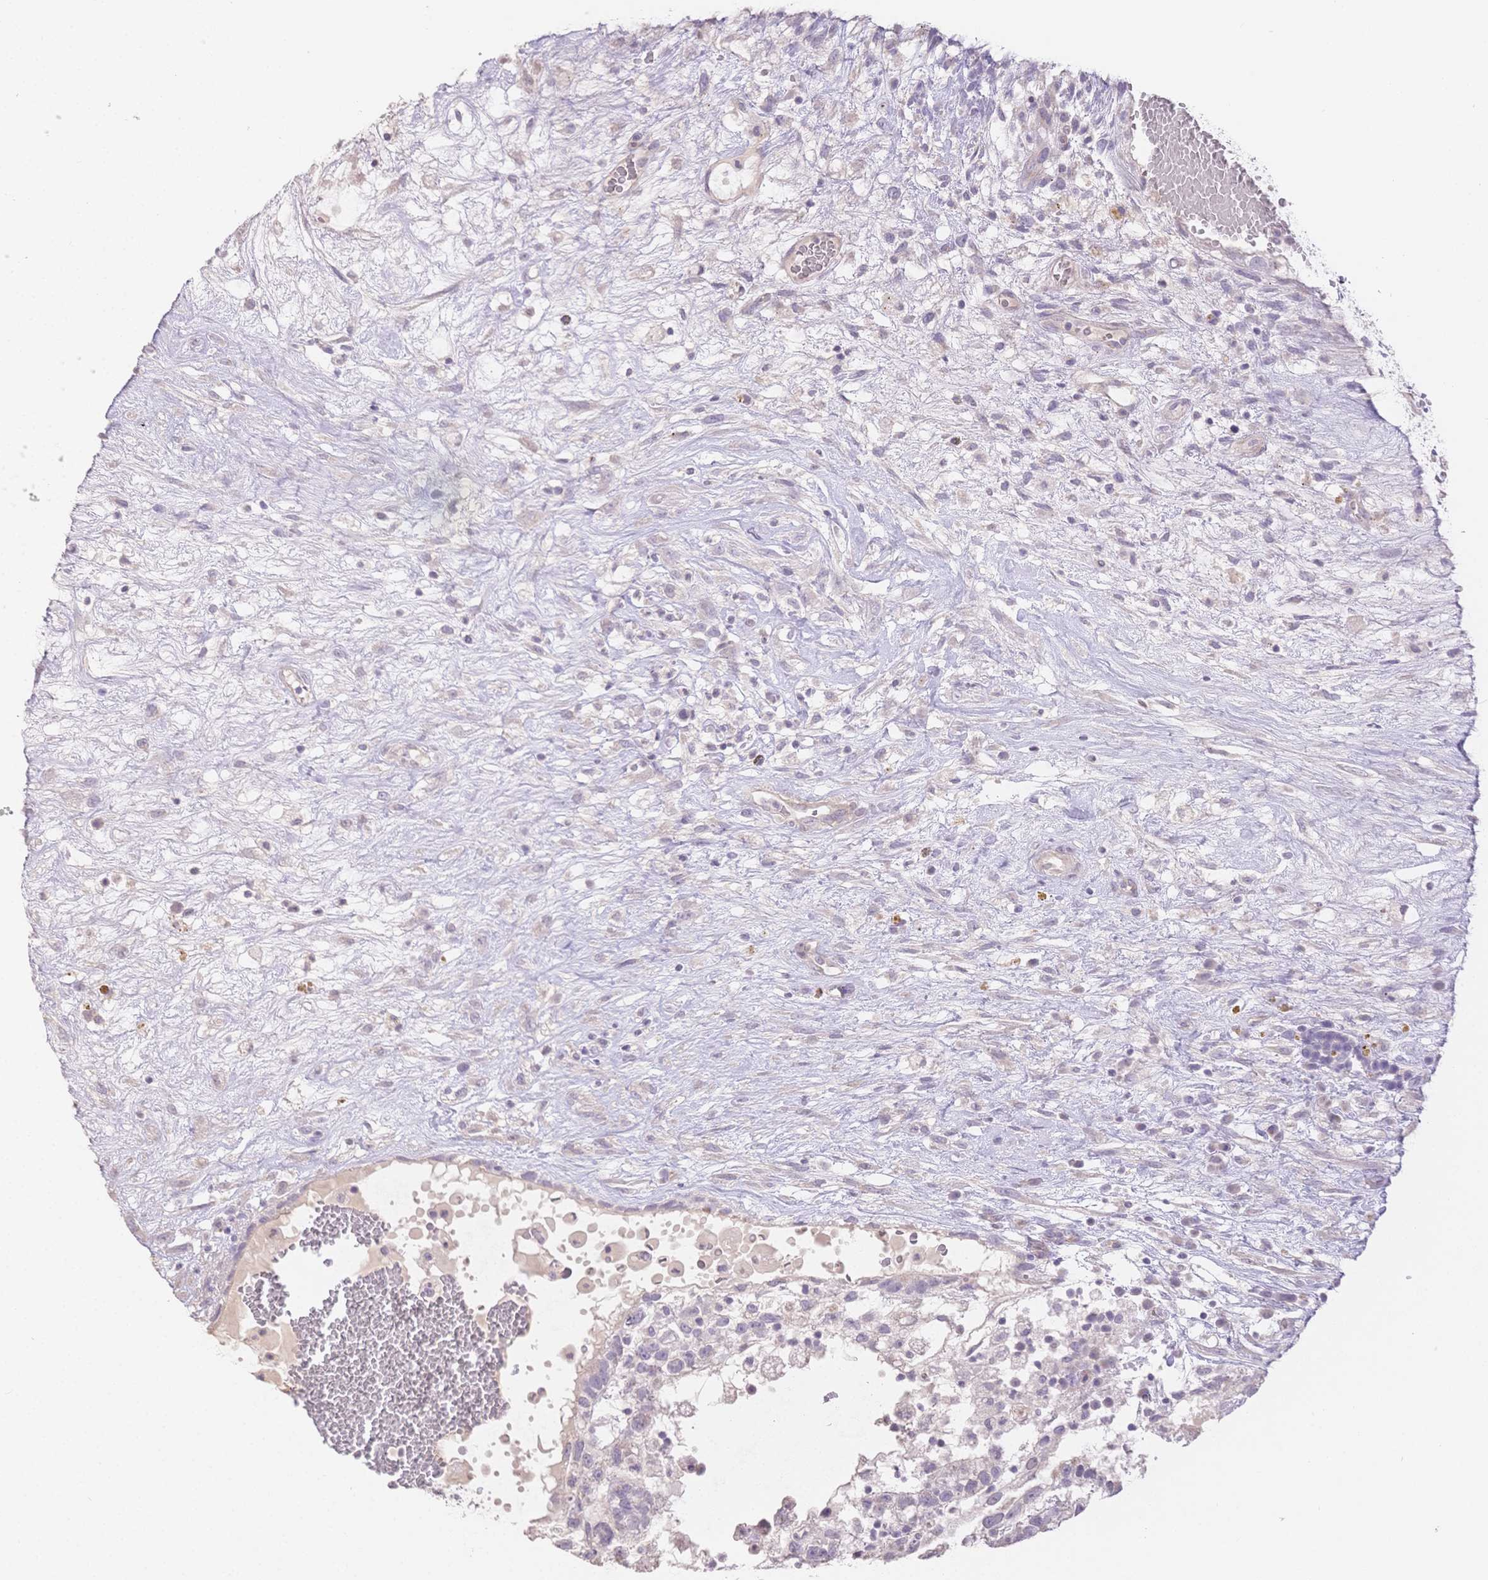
{"staining": {"intensity": "negative", "quantity": "none", "location": "none"}, "tissue": "testis cancer", "cell_type": "Tumor cells", "image_type": "cancer", "snomed": [{"axis": "morphology", "description": "Normal tissue, NOS"}, {"axis": "morphology", "description": "Carcinoma, Embryonal, NOS"}, {"axis": "topography", "description": "Testis"}], "caption": "Protein analysis of testis embryonal carcinoma exhibits no significant expression in tumor cells.", "gene": "SUV39H2", "patient": {"sex": "male", "age": 32}}